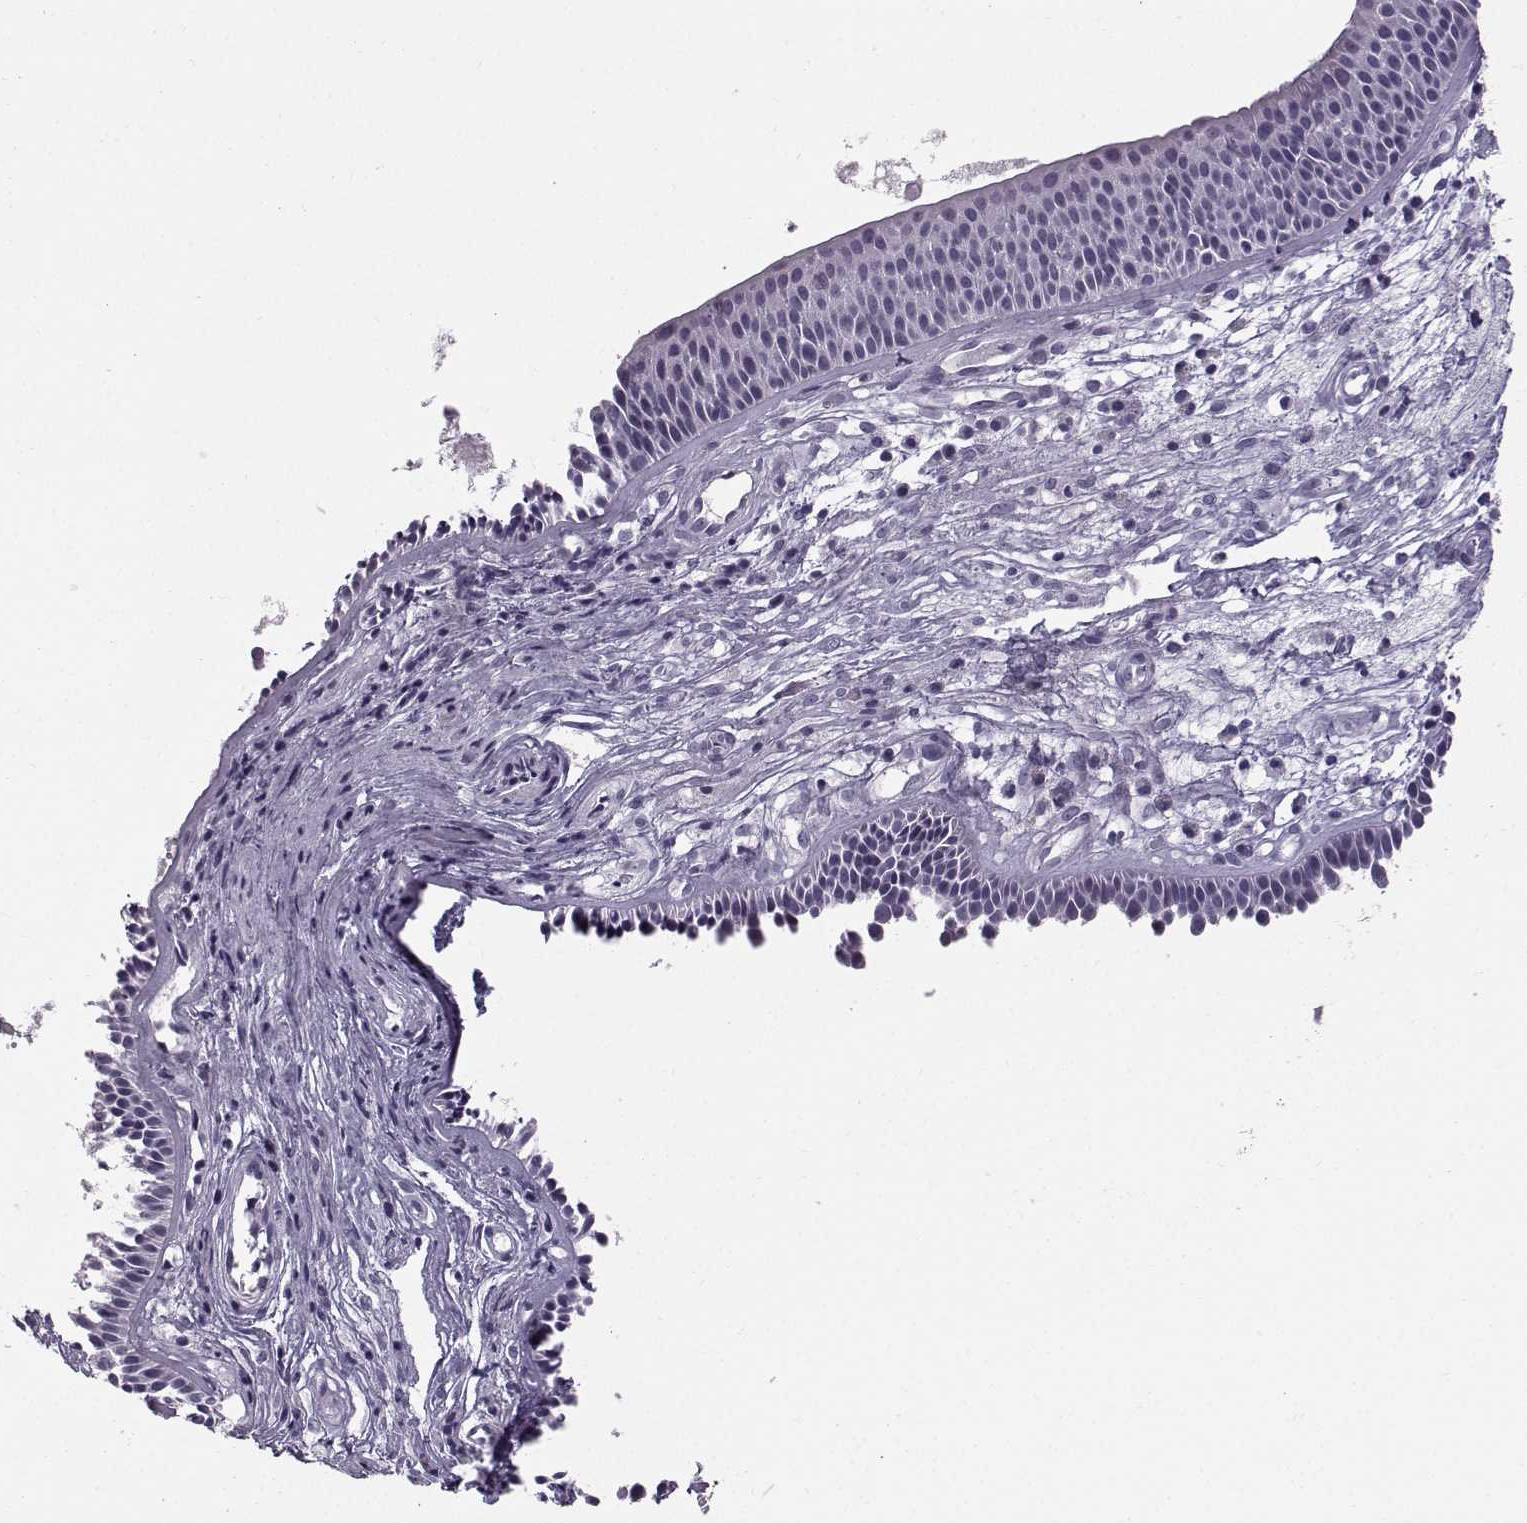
{"staining": {"intensity": "negative", "quantity": "none", "location": "none"}, "tissue": "nasopharynx", "cell_type": "Respiratory epithelial cells", "image_type": "normal", "snomed": [{"axis": "morphology", "description": "Normal tissue, NOS"}, {"axis": "topography", "description": "Nasopharynx"}], "caption": "The histopathology image reveals no staining of respiratory epithelial cells in normal nasopharynx.", "gene": "DMRT3", "patient": {"sex": "male", "age": 31}}